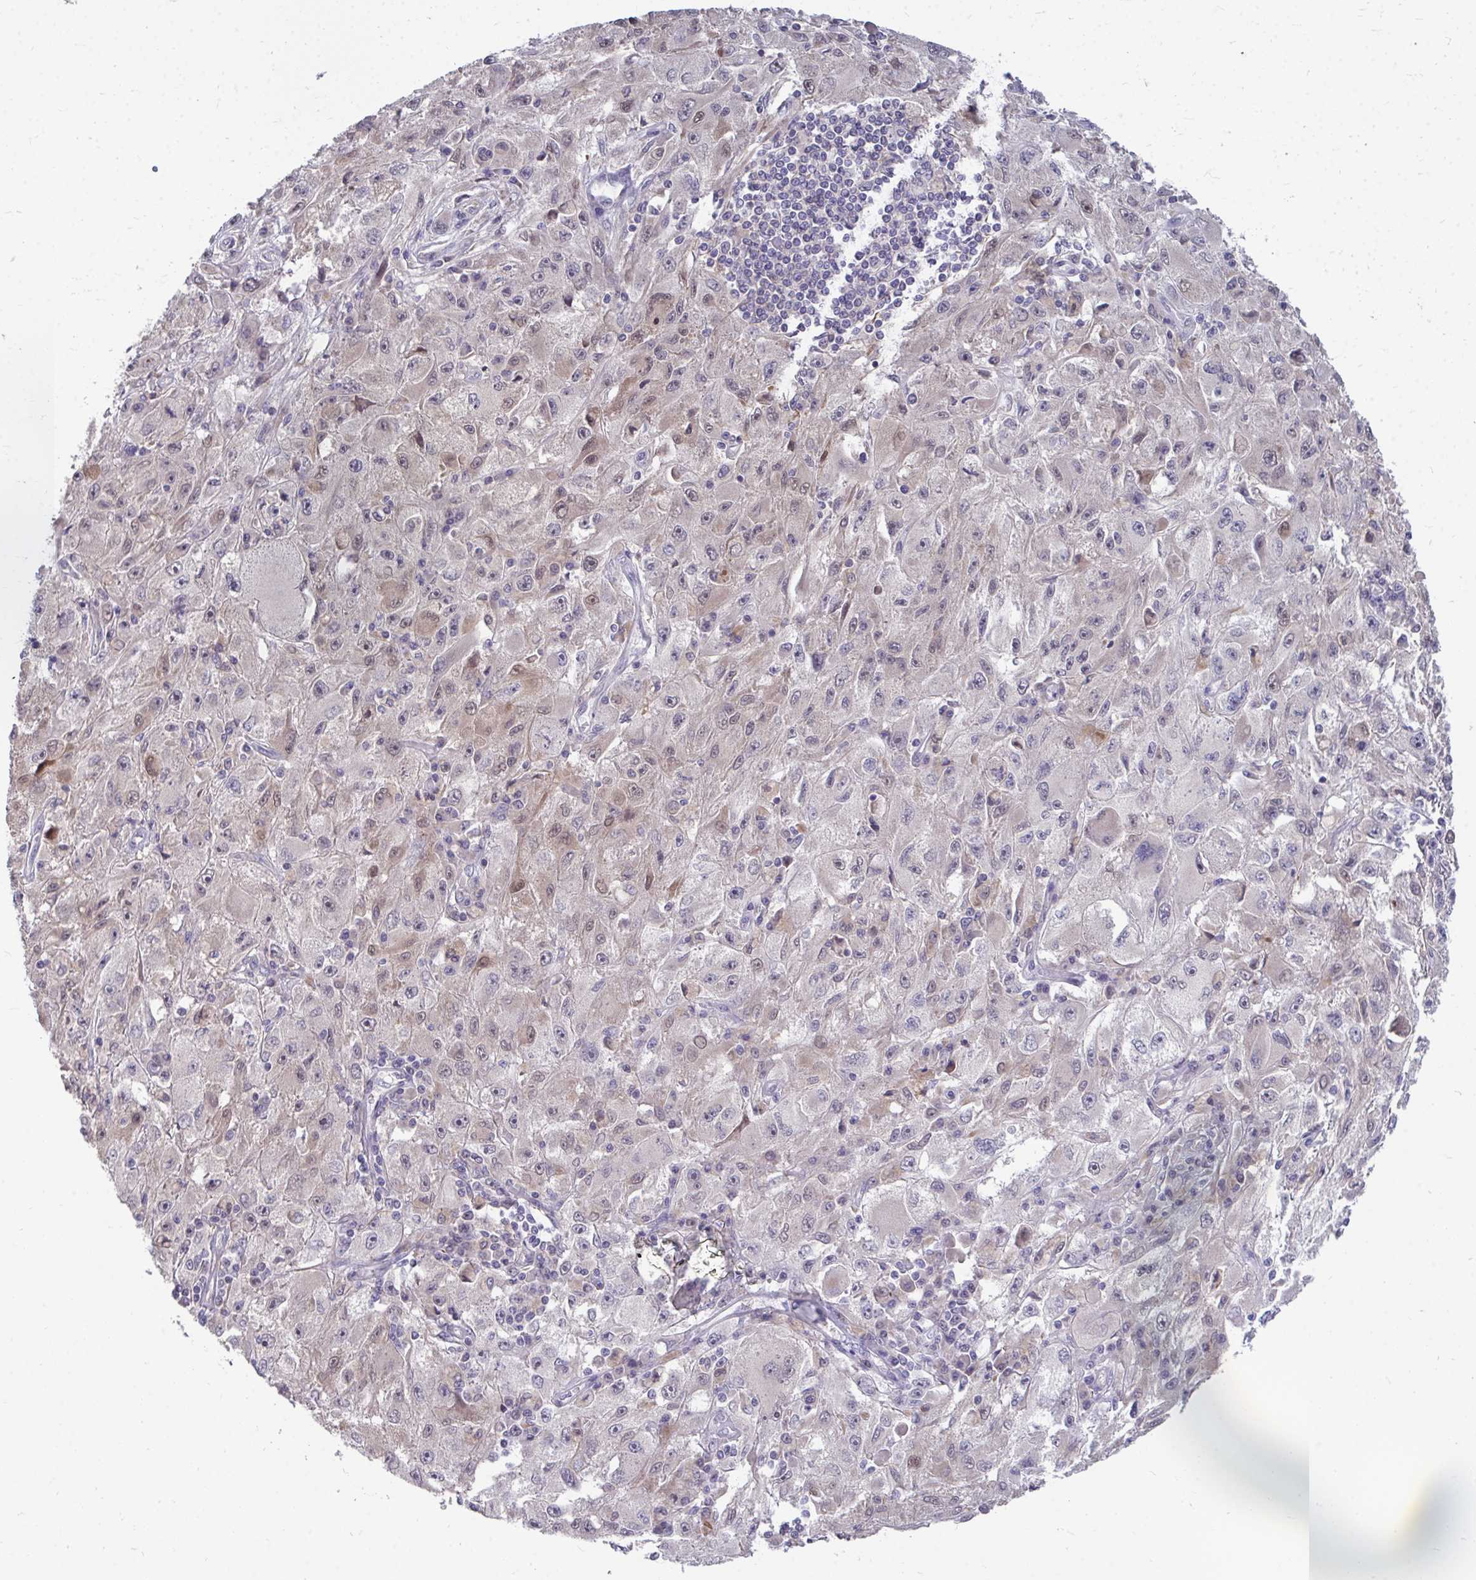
{"staining": {"intensity": "negative", "quantity": "none", "location": "none"}, "tissue": "melanoma", "cell_type": "Tumor cells", "image_type": "cancer", "snomed": [{"axis": "morphology", "description": "Malignant melanoma, Metastatic site"}, {"axis": "topography", "description": "Skin"}], "caption": "Immunohistochemical staining of malignant melanoma (metastatic site) displays no significant positivity in tumor cells.", "gene": "MROH8", "patient": {"sex": "male", "age": 53}}